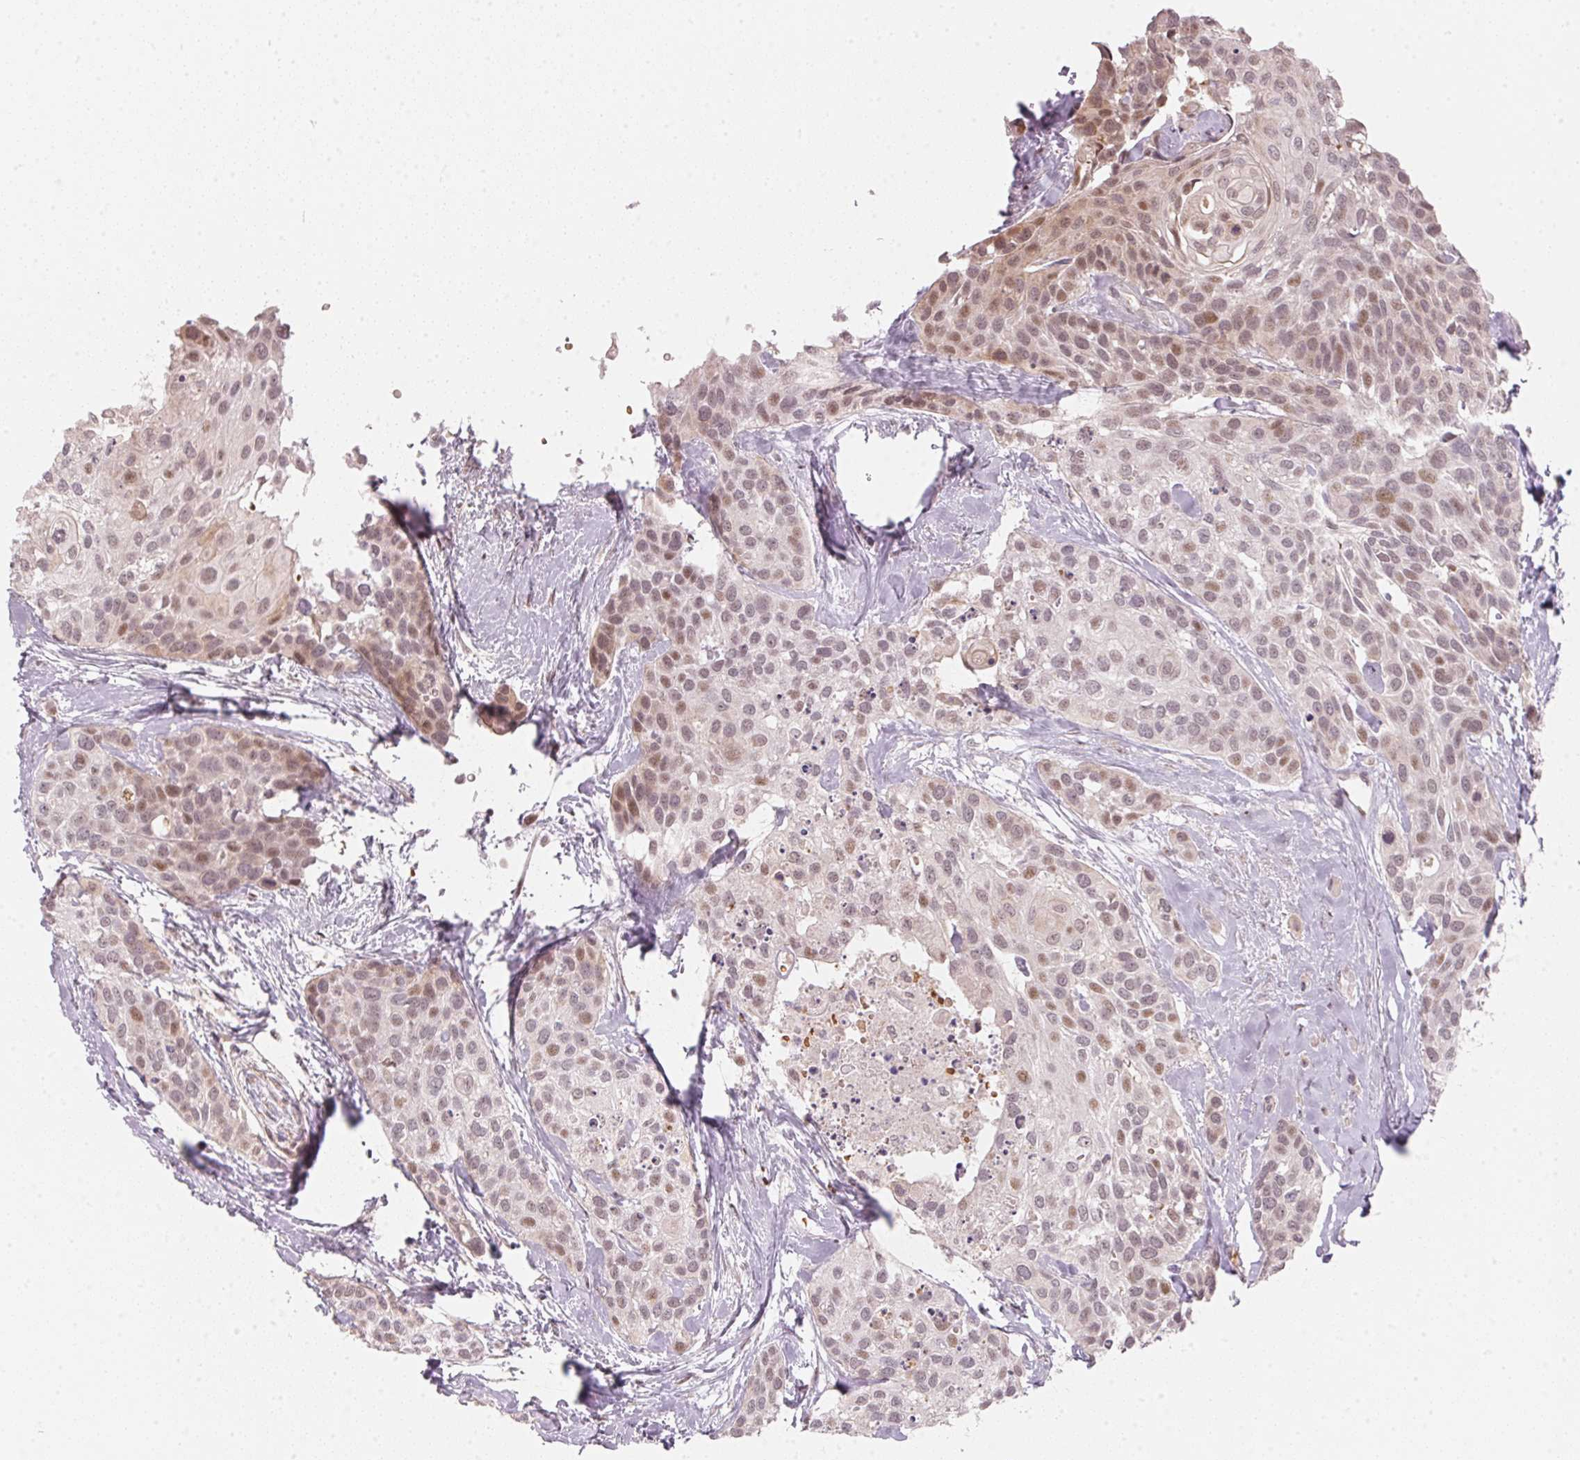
{"staining": {"intensity": "moderate", "quantity": "<25%", "location": "nuclear"}, "tissue": "head and neck cancer", "cell_type": "Tumor cells", "image_type": "cancer", "snomed": [{"axis": "morphology", "description": "Squamous cell carcinoma, NOS"}, {"axis": "topography", "description": "Head-Neck"}], "caption": "A micrograph of human squamous cell carcinoma (head and neck) stained for a protein reveals moderate nuclear brown staining in tumor cells.", "gene": "KAT6A", "patient": {"sex": "female", "age": 50}}